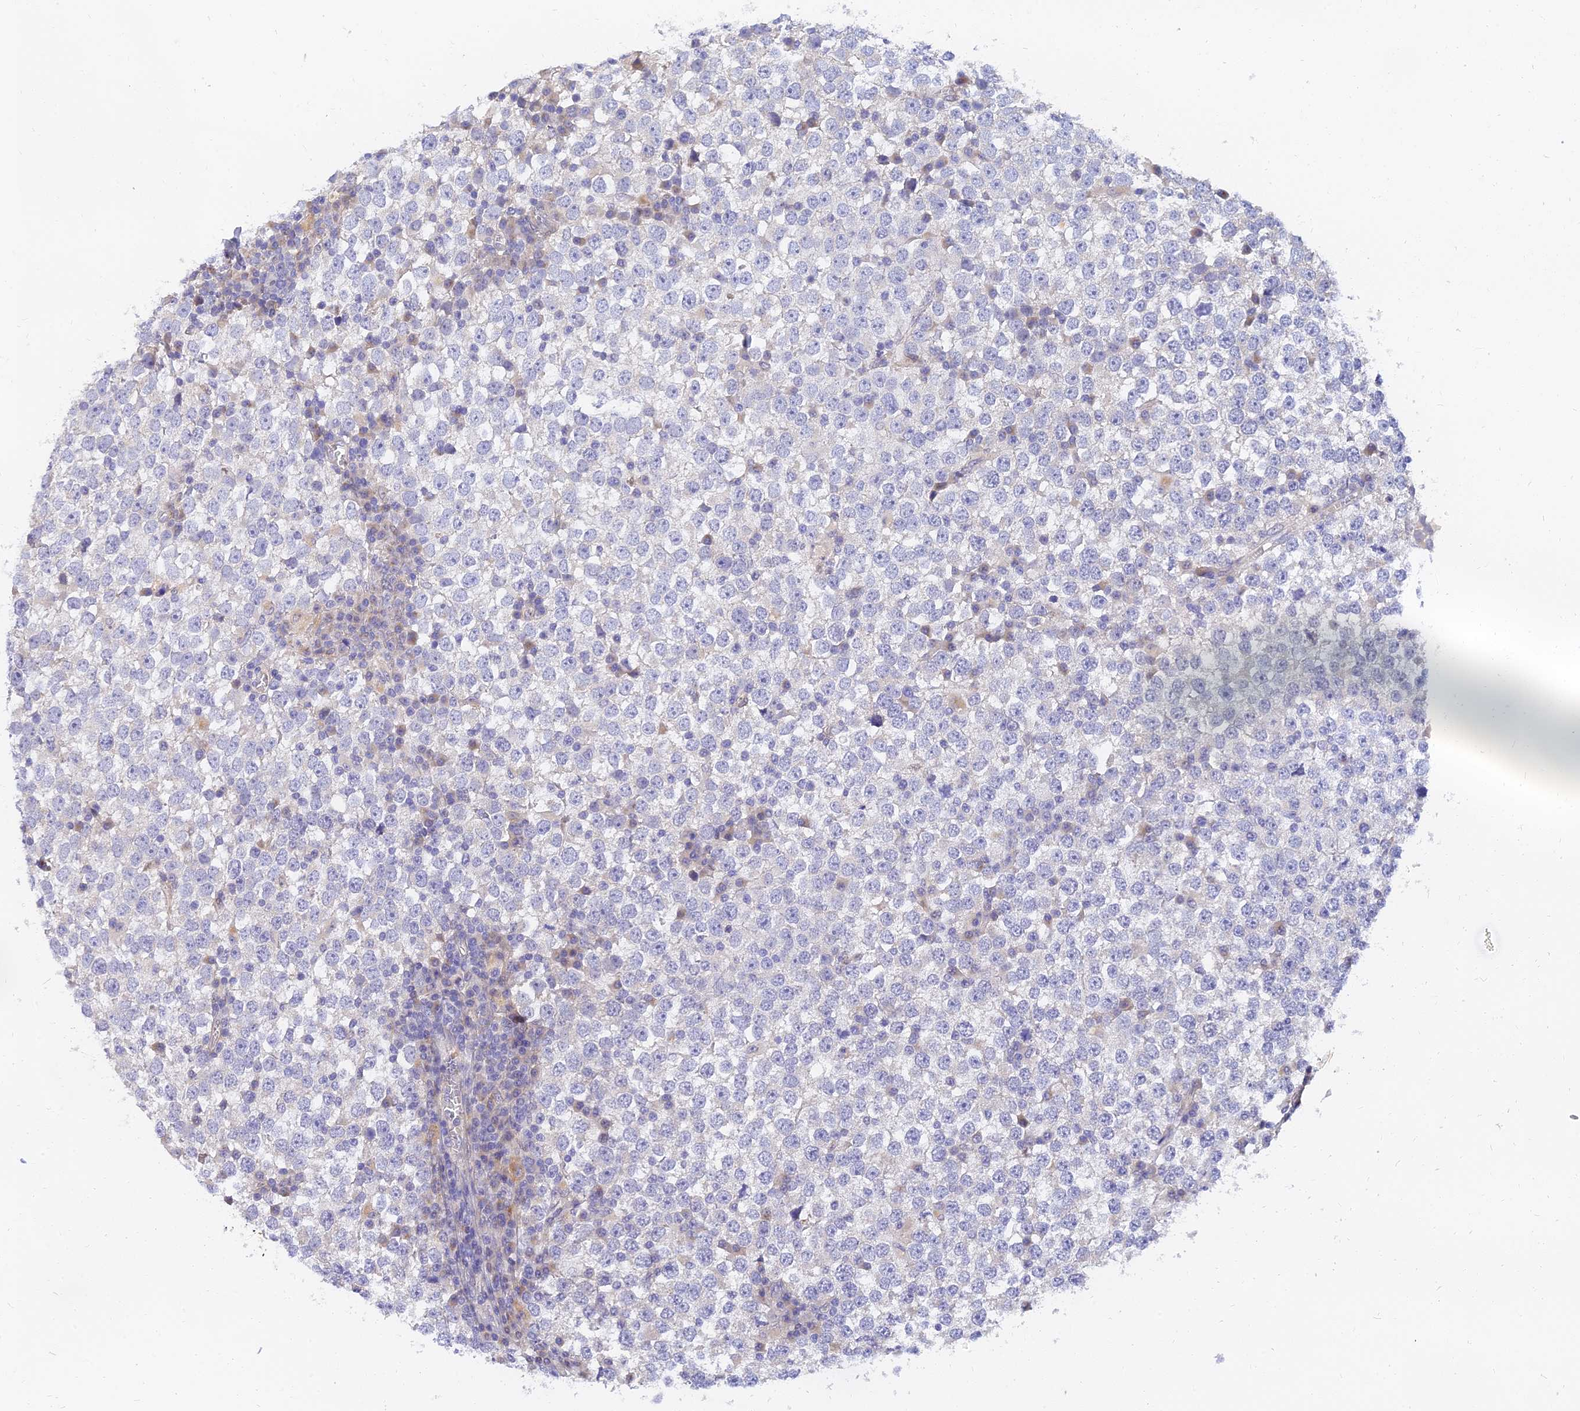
{"staining": {"intensity": "negative", "quantity": "none", "location": "none"}, "tissue": "testis cancer", "cell_type": "Tumor cells", "image_type": "cancer", "snomed": [{"axis": "morphology", "description": "Seminoma, NOS"}, {"axis": "topography", "description": "Testis"}], "caption": "Protein analysis of testis cancer demonstrates no significant staining in tumor cells.", "gene": "ANKS4B", "patient": {"sex": "male", "age": 65}}